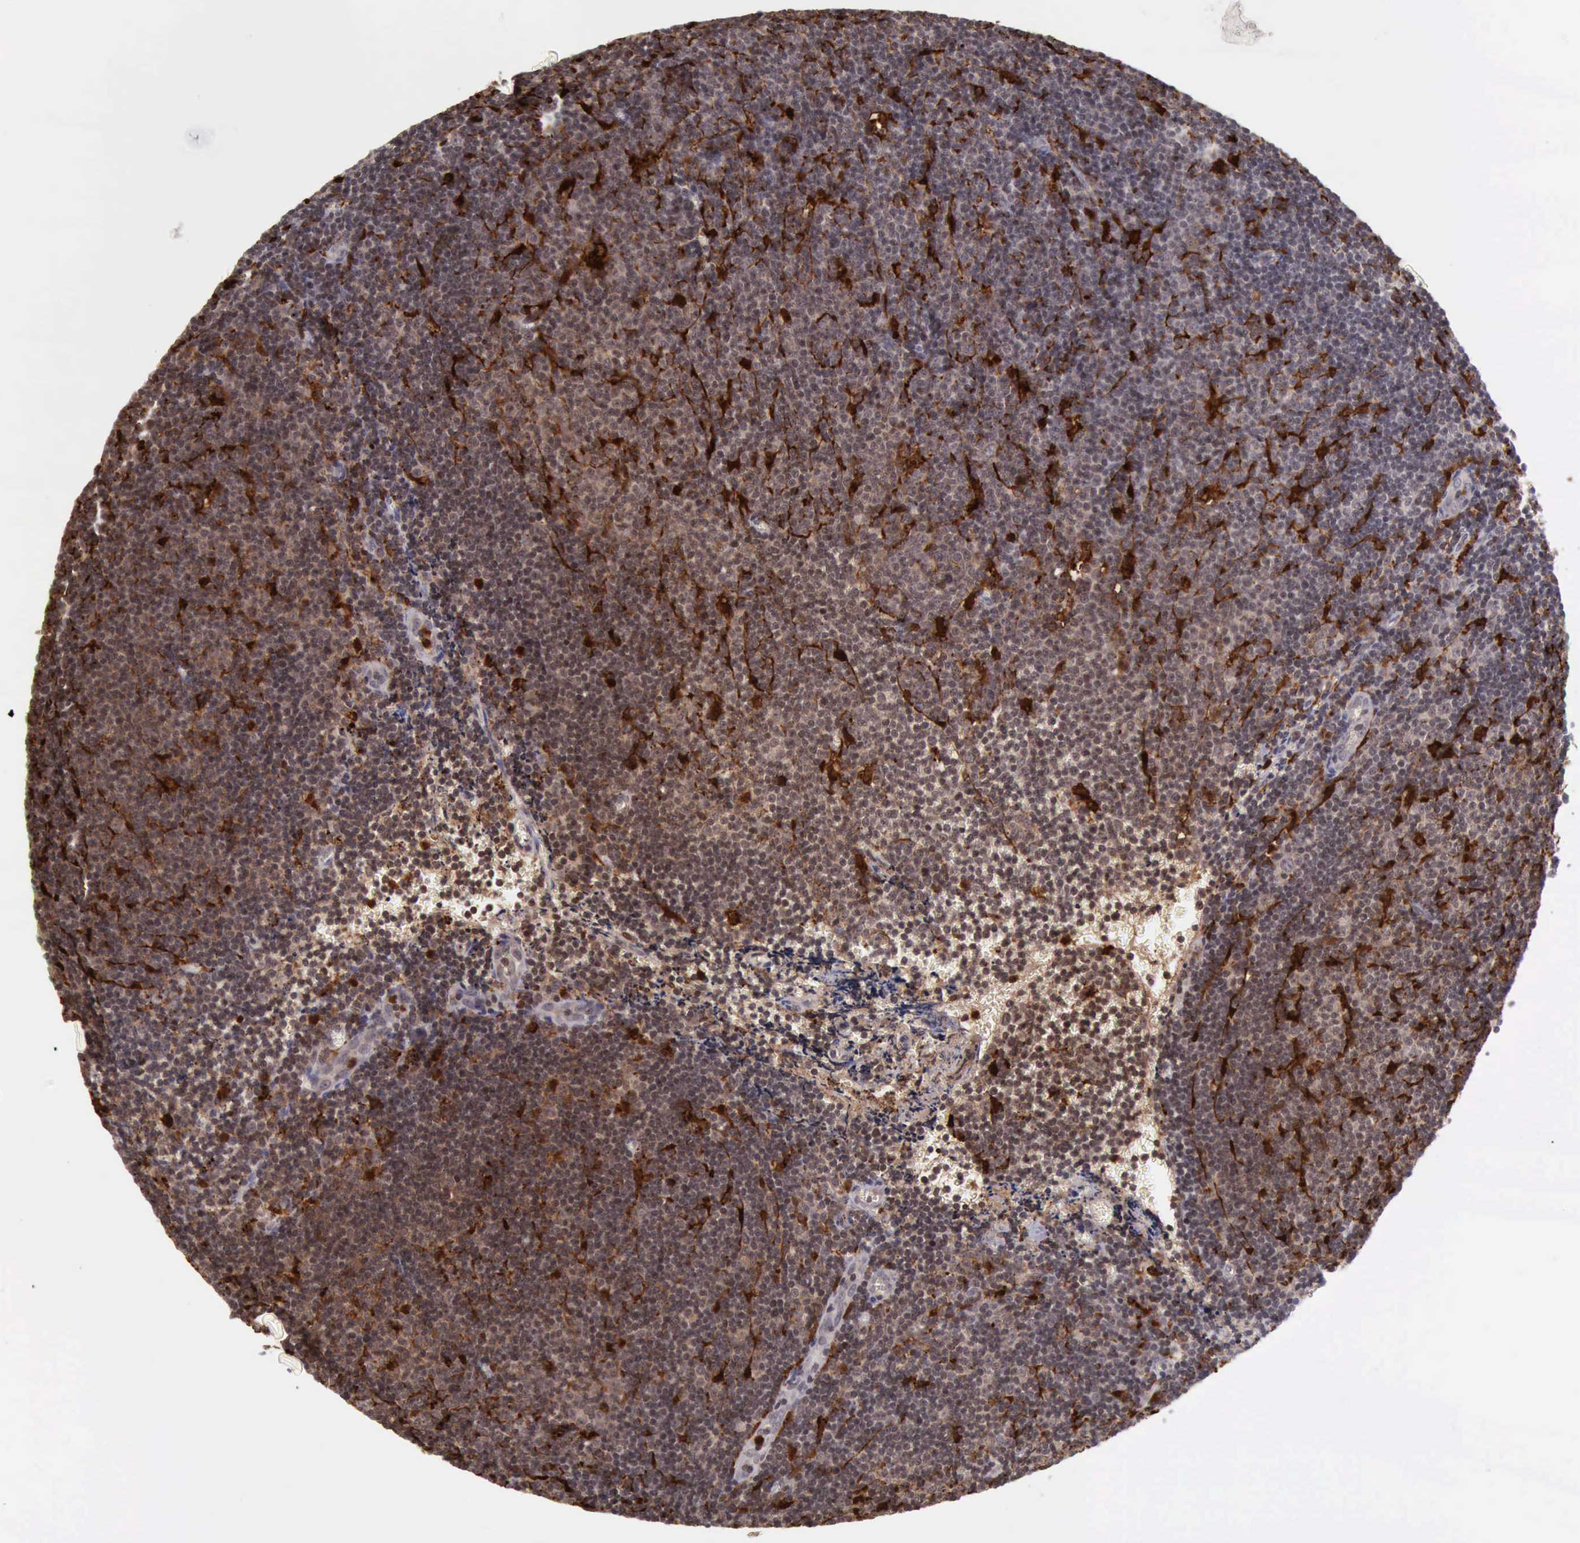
{"staining": {"intensity": "moderate", "quantity": "25%-75%", "location": "cytoplasmic/membranous,nuclear"}, "tissue": "lymphoma", "cell_type": "Tumor cells", "image_type": "cancer", "snomed": [{"axis": "morphology", "description": "Malignant lymphoma, non-Hodgkin's type, Low grade"}, {"axis": "topography", "description": "Lymph node"}], "caption": "DAB immunohistochemical staining of human low-grade malignant lymphoma, non-Hodgkin's type exhibits moderate cytoplasmic/membranous and nuclear protein positivity in approximately 25%-75% of tumor cells.", "gene": "CSTA", "patient": {"sex": "male", "age": 49}}